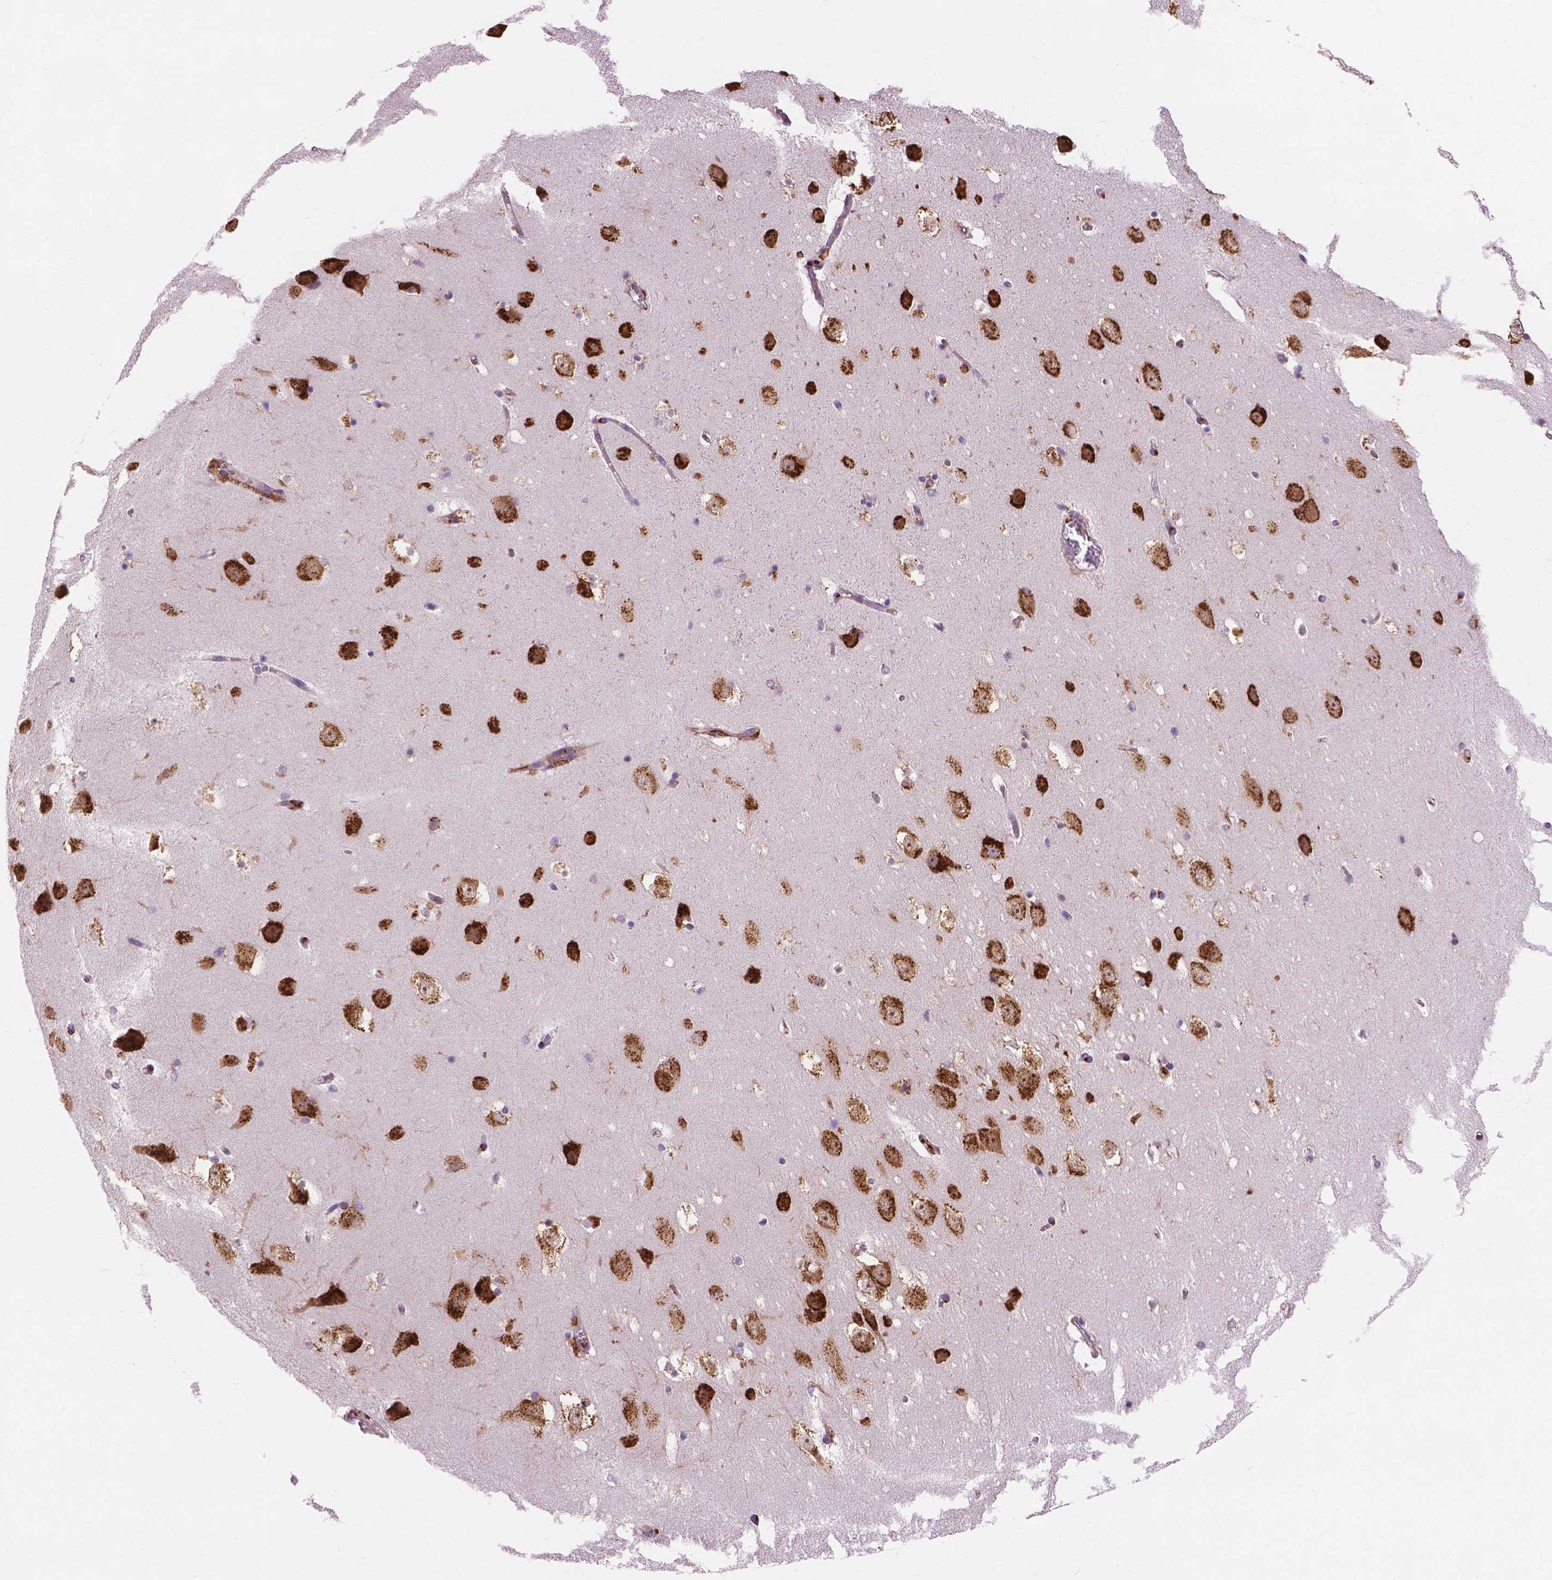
{"staining": {"intensity": "weak", "quantity": "25%-75%", "location": "cytoplasmic/membranous"}, "tissue": "hippocampus", "cell_type": "Glial cells", "image_type": "normal", "snomed": [{"axis": "morphology", "description": "Normal tissue, NOS"}, {"axis": "topography", "description": "Hippocampus"}], "caption": "IHC (DAB) staining of normal hippocampus exhibits weak cytoplasmic/membranous protein expression in approximately 25%-75% of glial cells. (DAB IHC with brightfield microscopy, high magnification).", "gene": "RPL37A", "patient": {"sex": "male", "age": 58}}